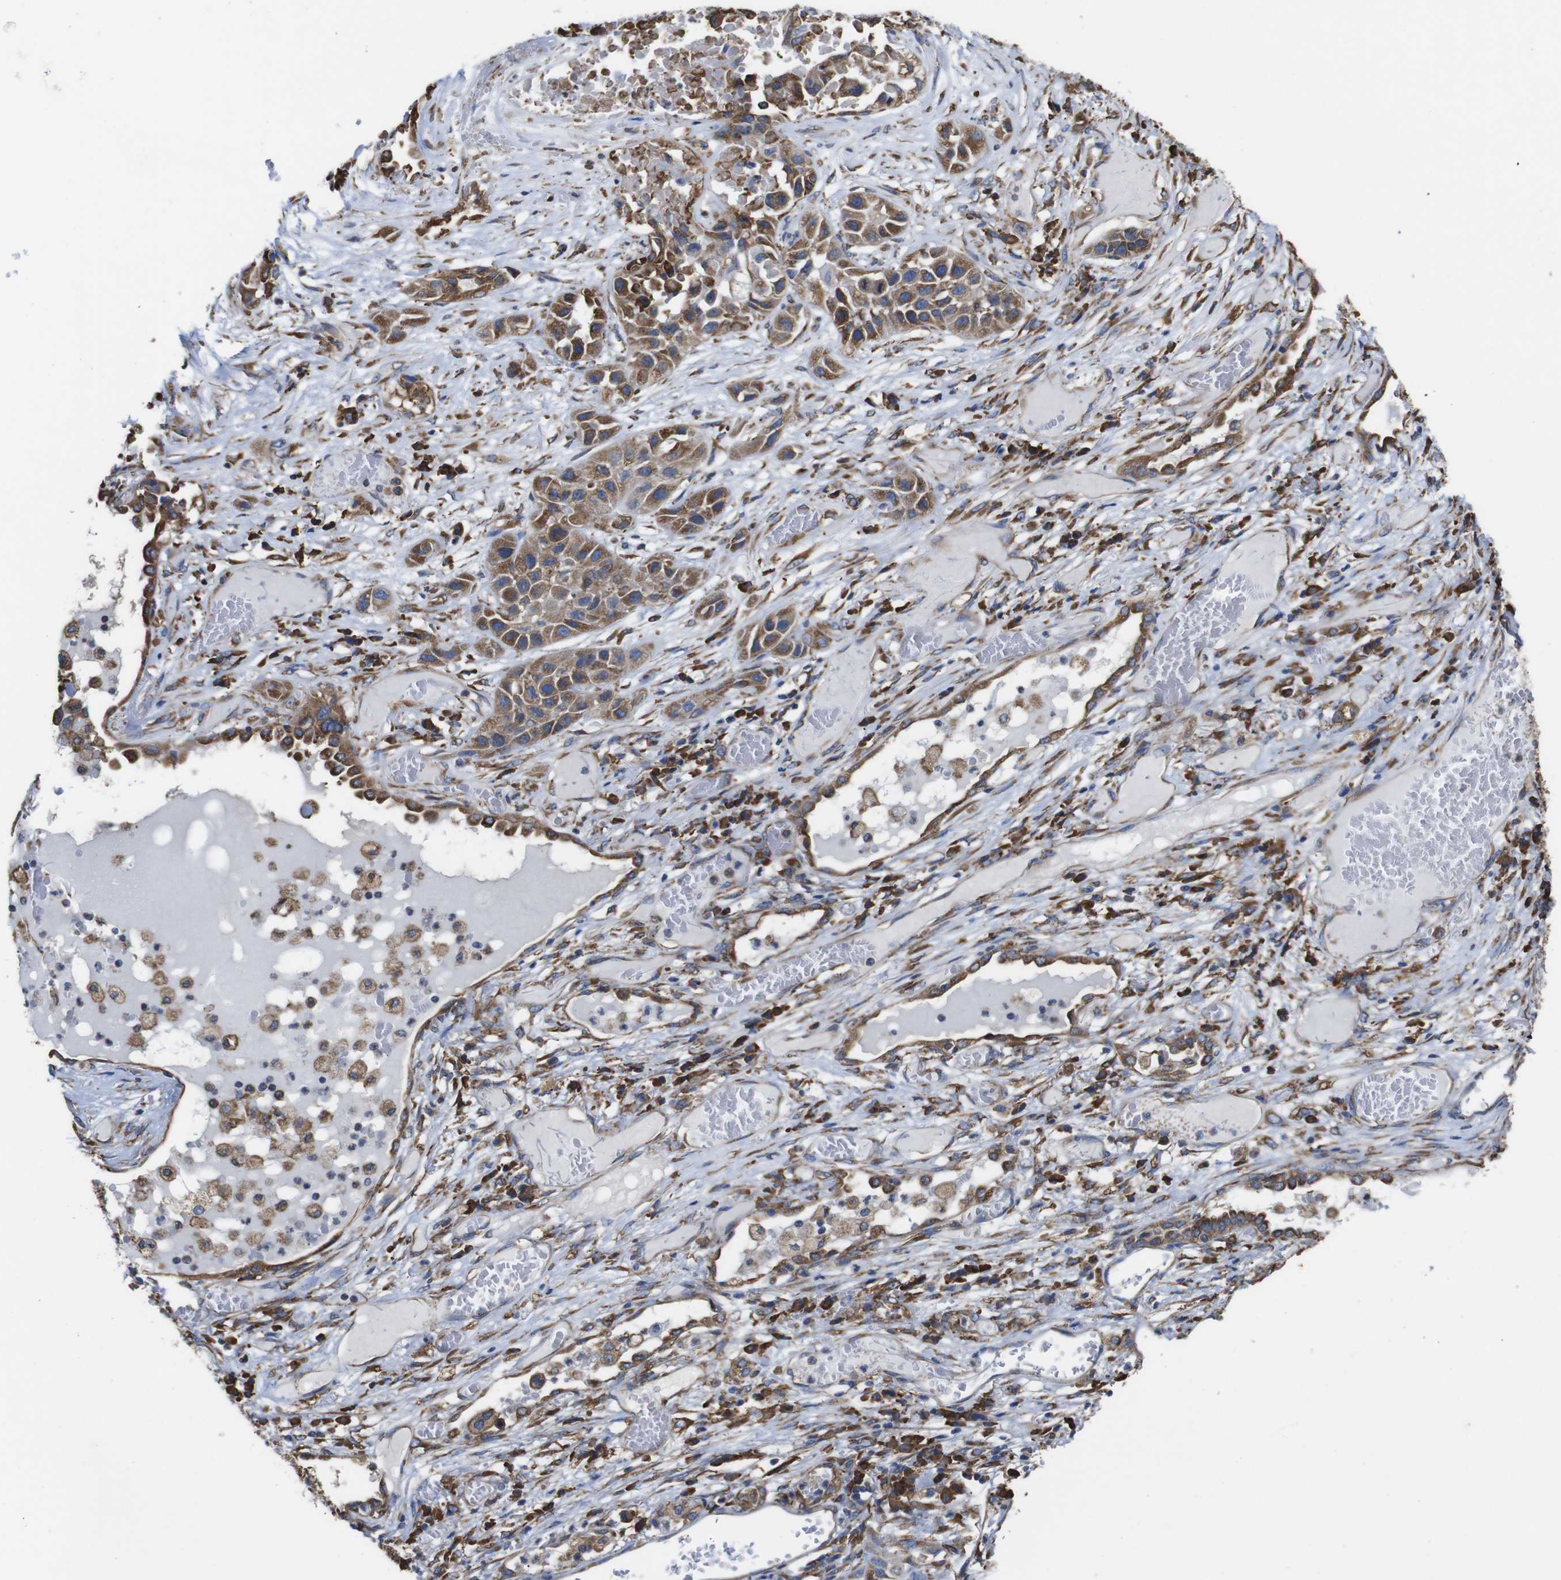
{"staining": {"intensity": "moderate", "quantity": ">75%", "location": "cytoplasmic/membranous"}, "tissue": "lung cancer", "cell_type": "Tumor cells", "image_type": "cancer", "snomed": [{"axis": "morphology", "description": "Squamous cell carcinoma, NOS"}, {"axis": "topography", "description": "Lung"}], "caption": "Immunohistochemistry (DAB (3,3'-diaminobenzidine)) staining of human lung cancer (squamous cell carcinoma) shows moderate cytoplasmic/membranous protein positivity in about >75% of tumor cells.", "gene": "PPIB", "patient": {"sex": "male", "age": 71}}